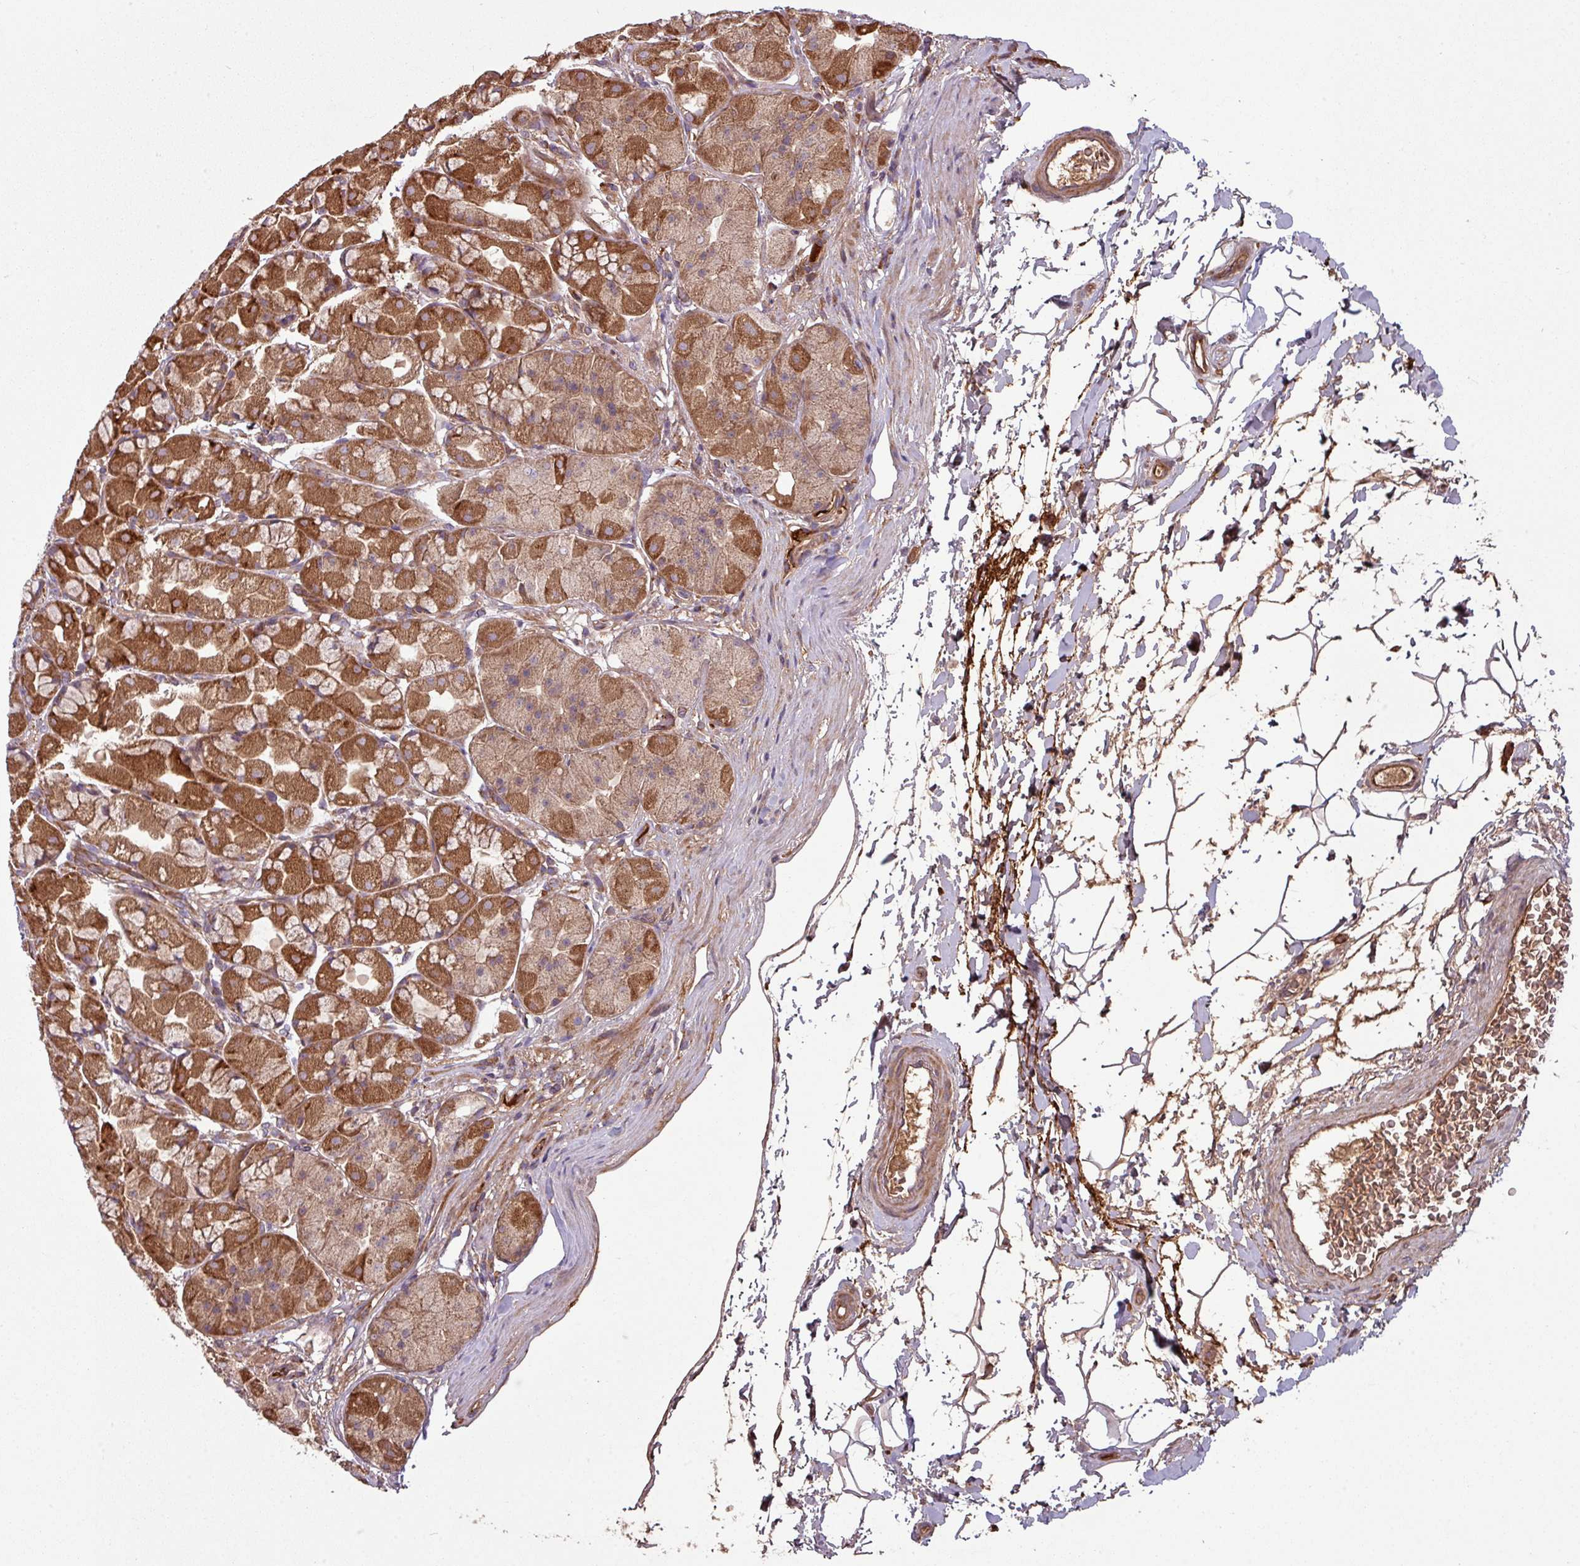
{"staining": {"intensity": "strong", "quantity": ">75%", "location": "cytoplasmic/membranous"}, "tissue": "stomach", "cell_type": "Glandular cells", "image_type": "normal", "snomed": [{"axis": "morphology", "description": "Normal tissue, NOS"}, {"axis": "topography", "description": "Stomach"}], "caption": "Glandular cells exhibit high levels of strong cytoplasmic/membranous positivity in approximately >75% of cells in benign stomach.", "gene": "SNRNP25", "patient": {"sex": "male", "age": 57}}